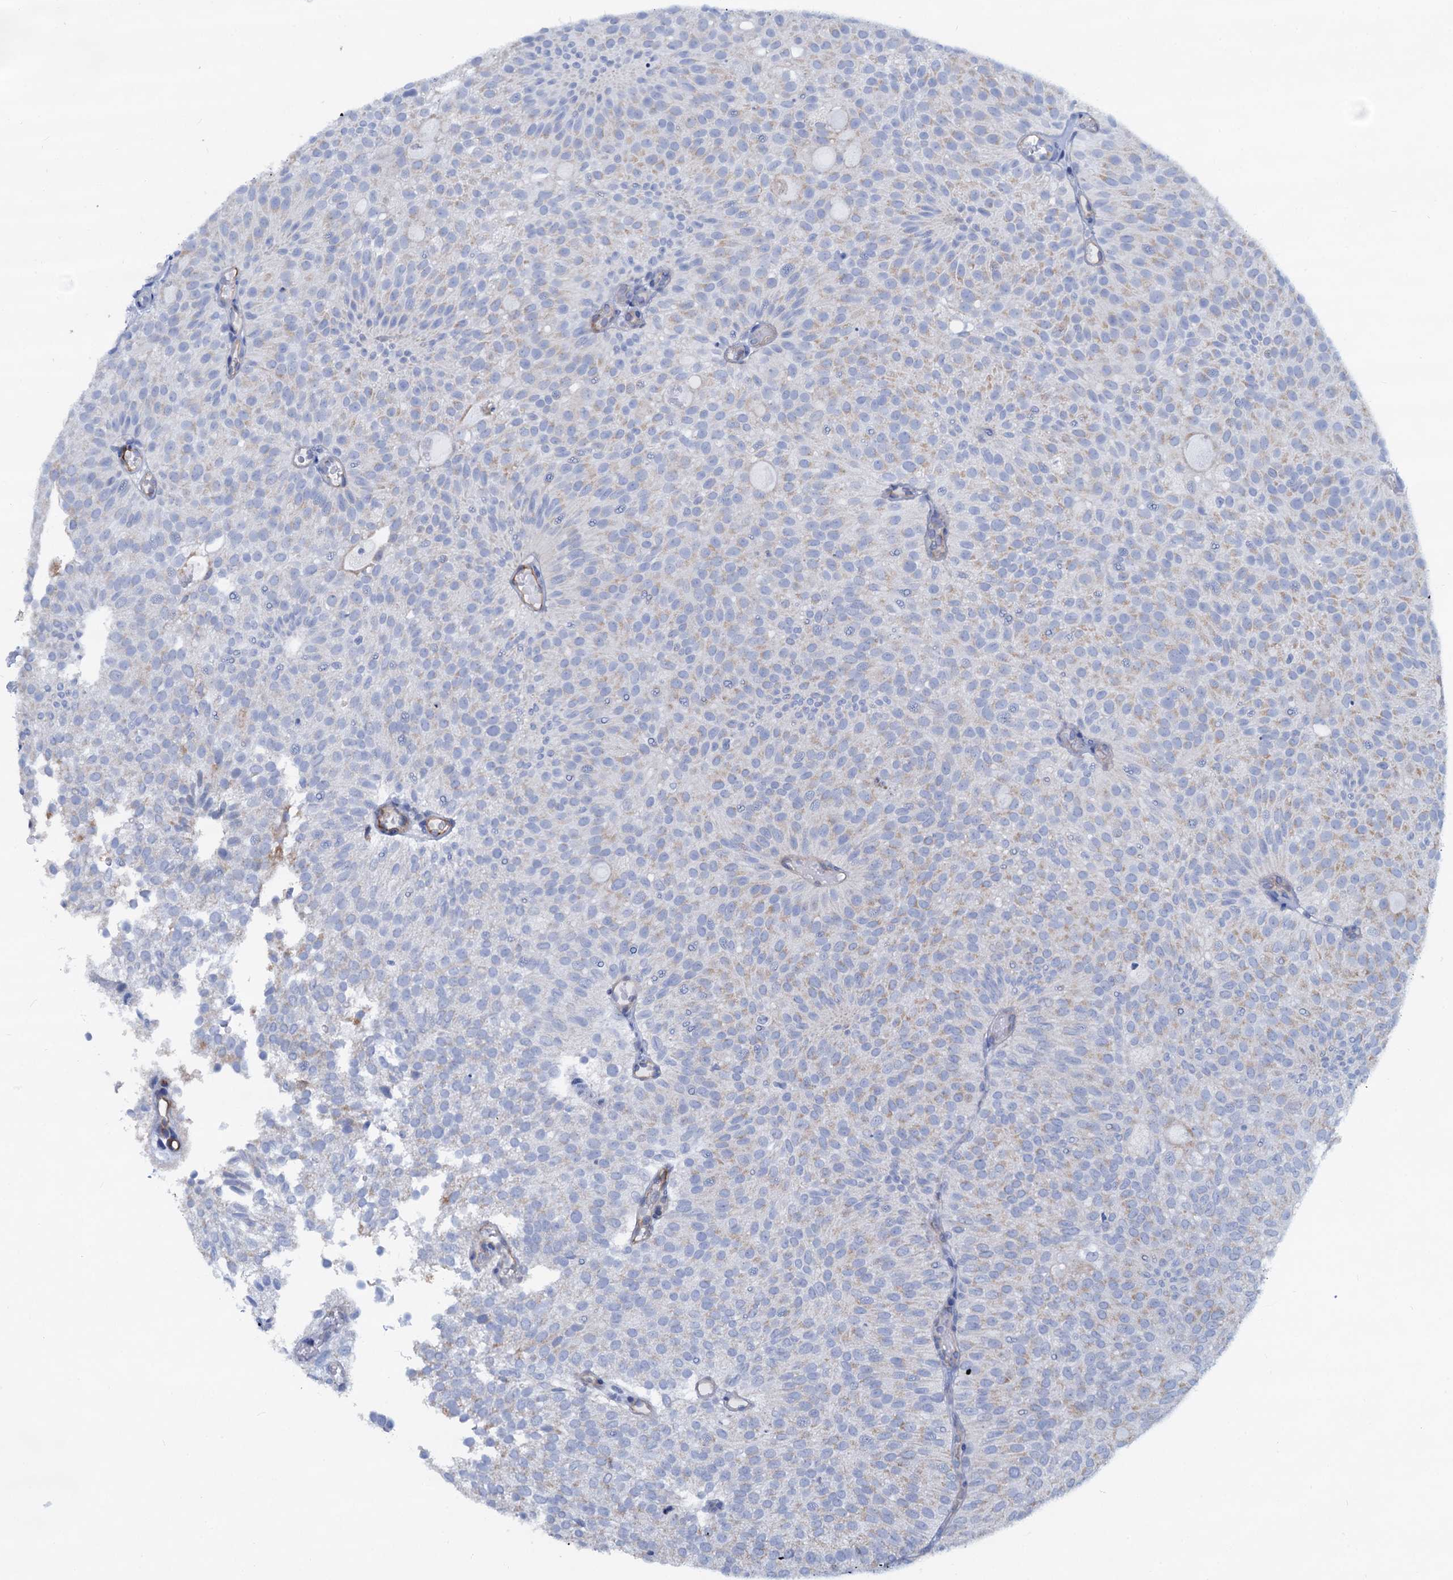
{"staining": {"intensity": "weak", "quantity": "<25%", "location": "cytoplasmic/membranous"}, "tissue": "urothelial cancer", "cell_type": "Tumor cells", "image_type": "cancer", "snomed": [{"axis": "morphology", "description": "Urothelial carcinoma, Low grade"}, {"axis": "topography", "description": "Urinary bladder"}], "caption": "Histopathology image shows no significant protein expression in tumor cells of urothelial cancer.", "gene": "SLC1A3", "patient": {"sex": "male", "age": 78}}